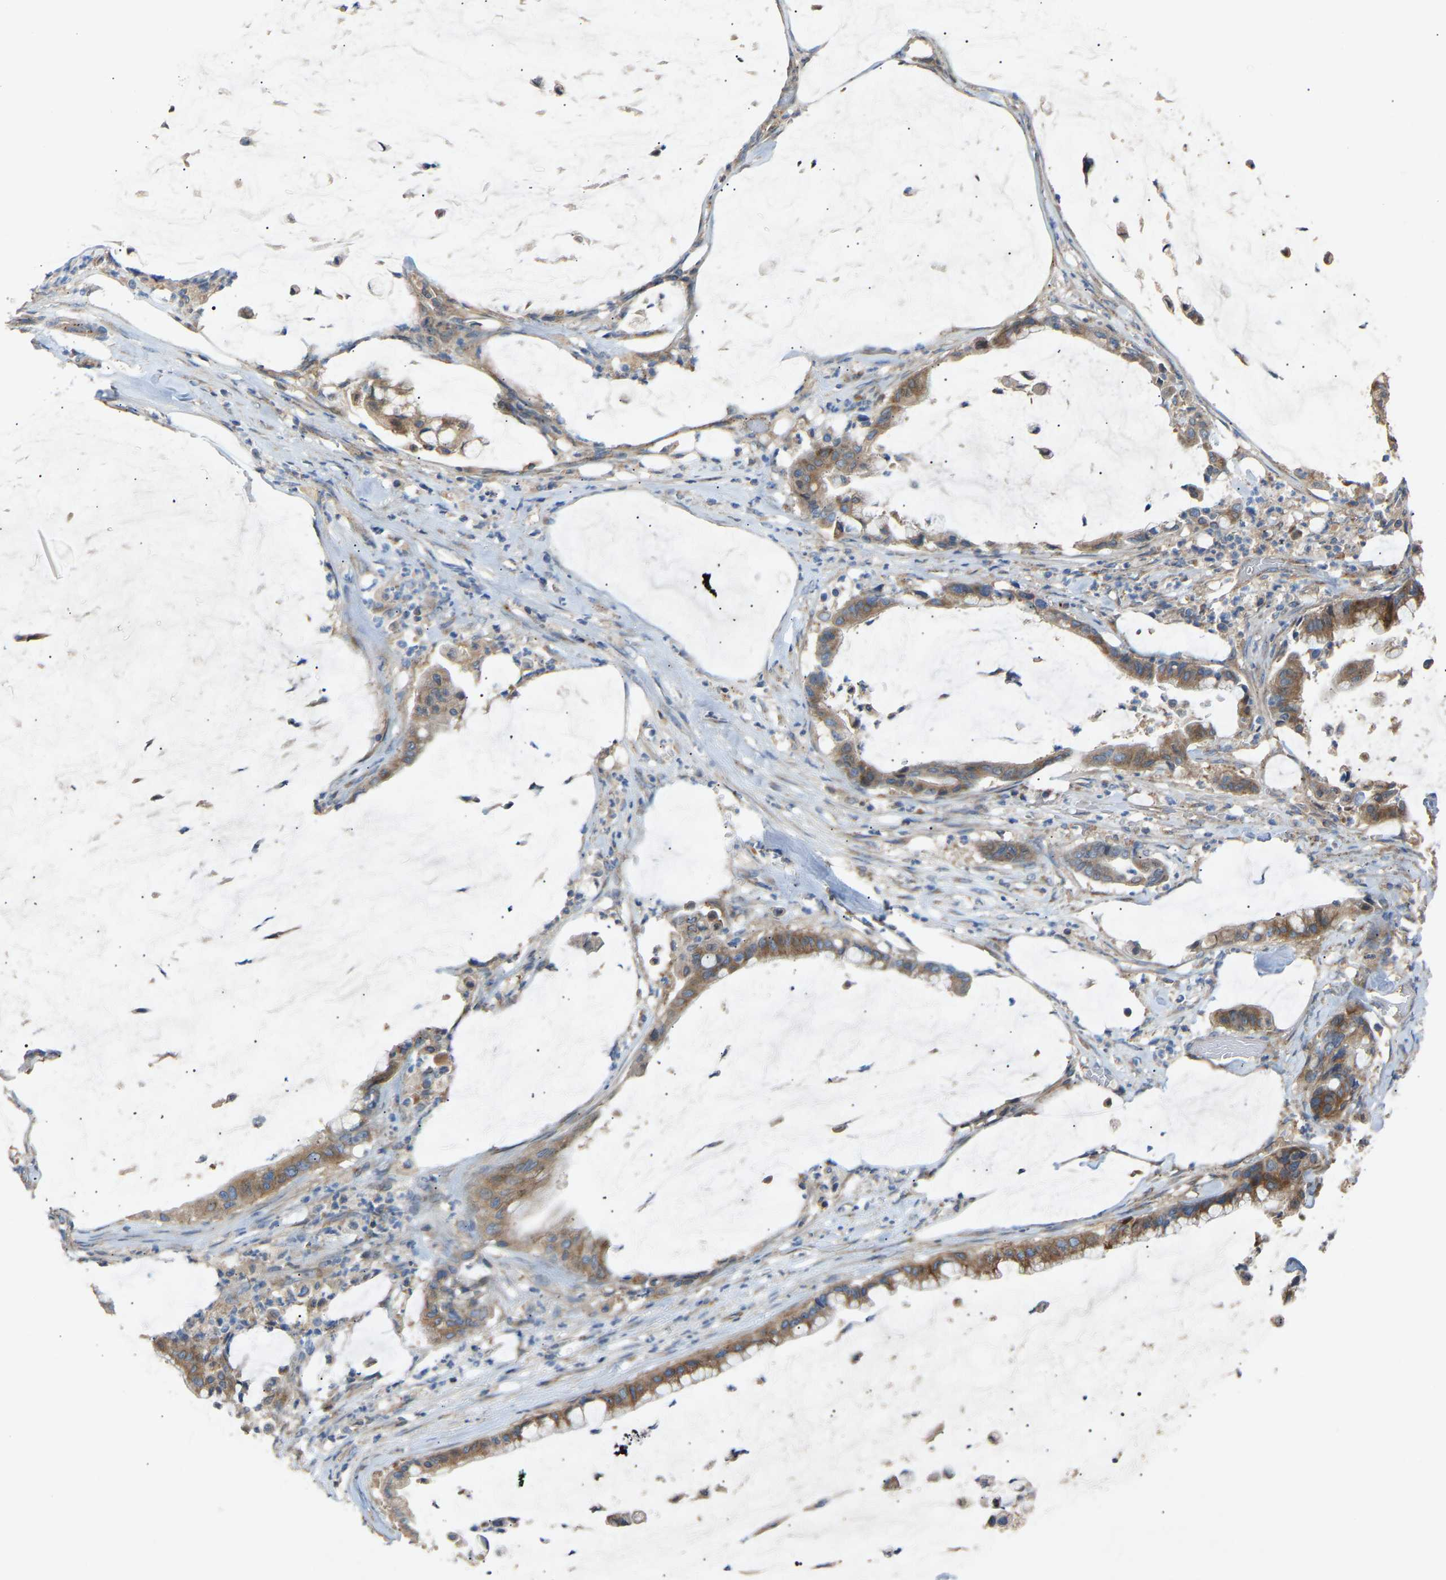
{"staining": {"intensity": "moderate", "quantity": ">75%", "location": "cytoplasmic/membranous"}, "tissue": "pancreatic cancer", "cell_type": "Tumor cells", "image_type": "cancer", "snomed": [{"axis": "morphology", "description": "Adenocarcinoma, NOS"}, {"axis": "topography", "description": "Pancreas"}], "caption": "Pancreatic cancer tissue exhibits moderate cytoplasmic/membranous staining in approximately >75% of tumor cells, visualized by immunohistochemistry.", "gene": "RGP1", "patient": {"sex": "male", "age": 41}}